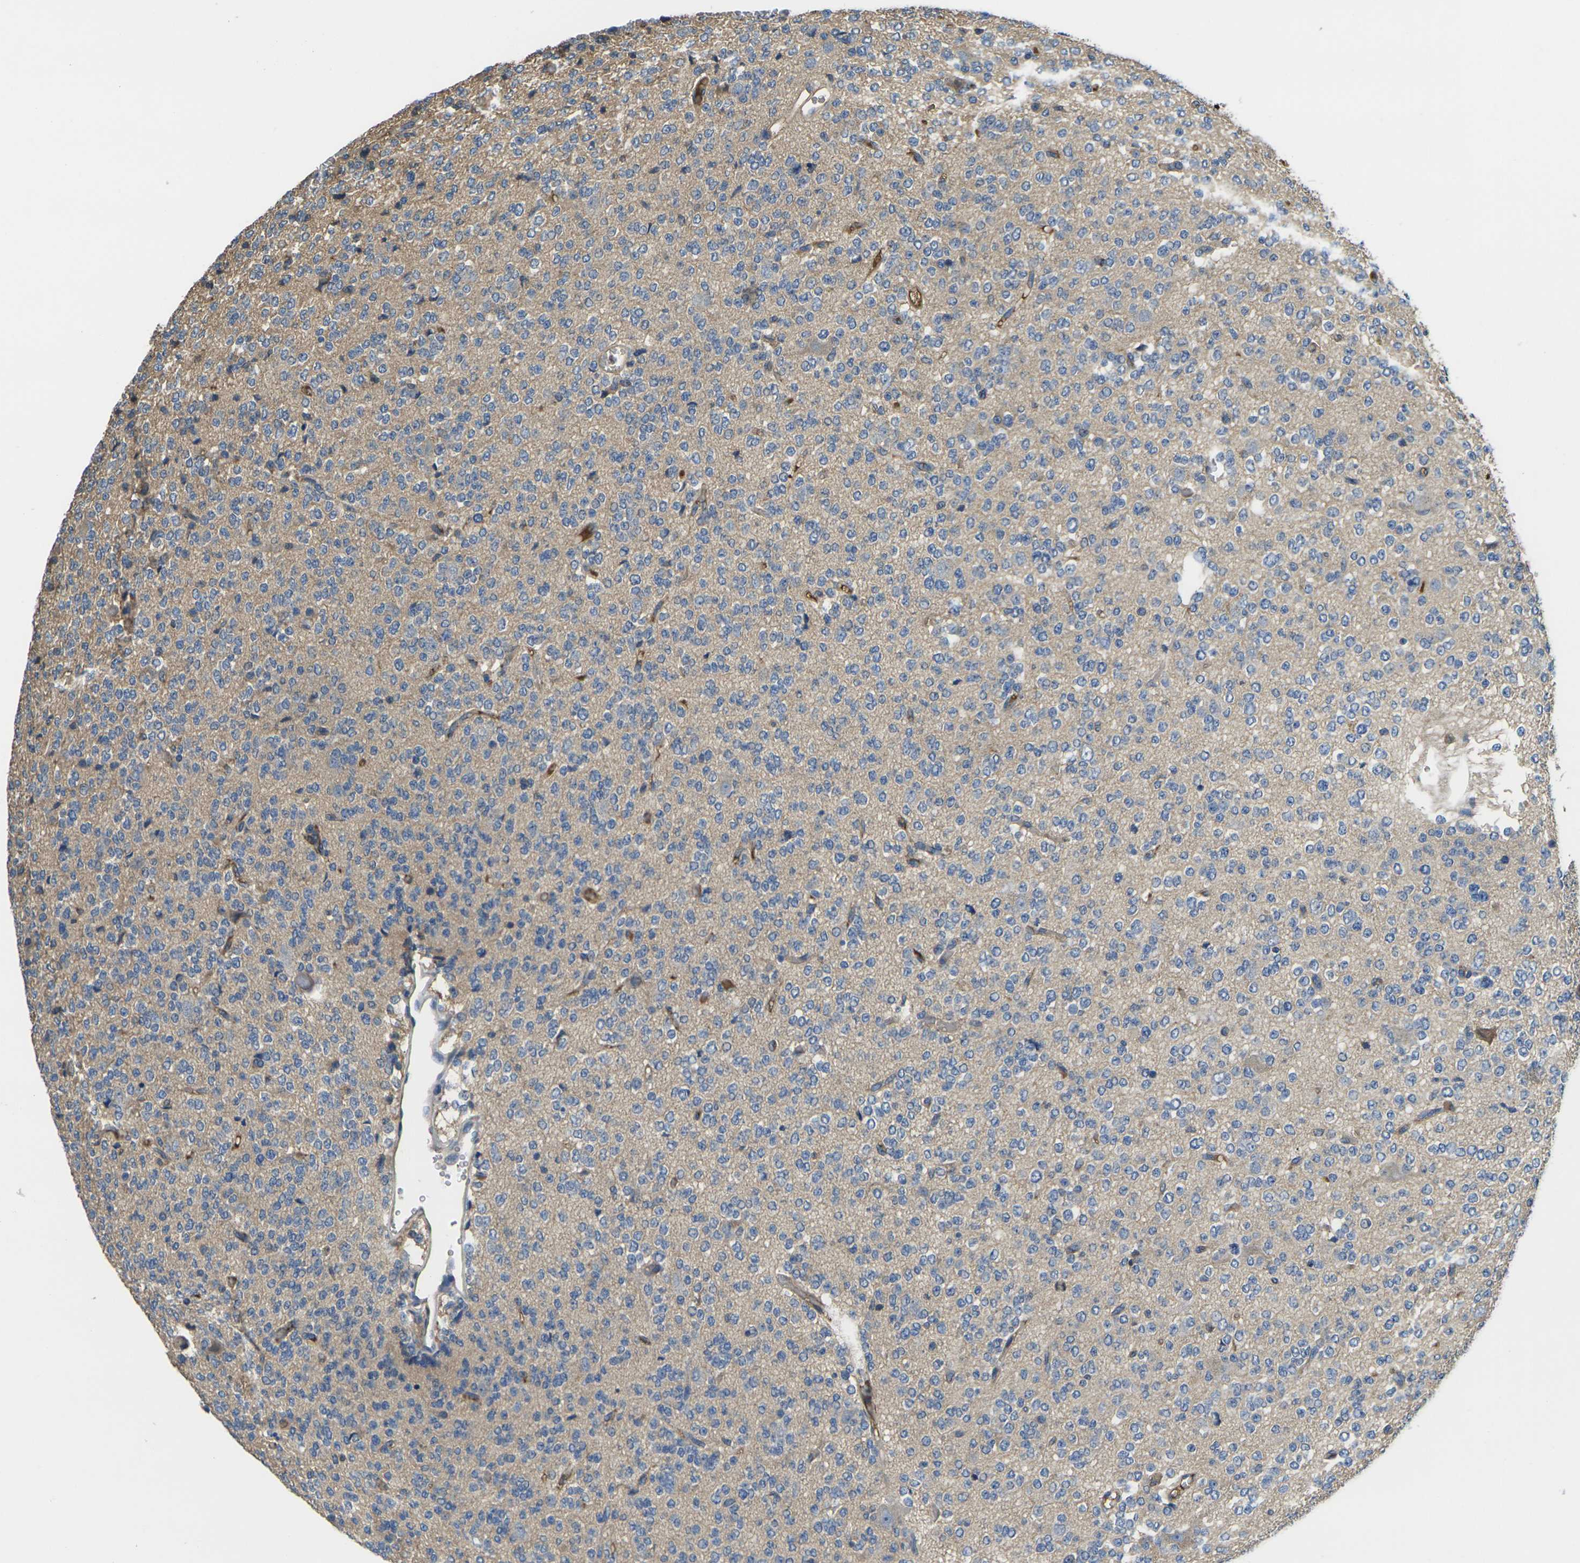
{"staining": {"intensity": "moderate", "quantity": "<25%", "location": "cytoplasmic/membranous"}, "tissue": "glioma", "cell_type": "Tumor cells", "image_type": "cancer", "snomed": [{"axis": "morphology", "description": "Glioma, malignant, Low grade"}, {"axis": "topography", "description": "Brain"}], "caption": "Immunohistochemistry photomicrograph of neoplastic tissue: human glioma stained using immunohistochemistry (IHC) demonstrates low levels of moderate protein expression localized specifically in the cytoplasmic/membranous of tumor cells, appearing as a cytoplasmic/membranous brown color.", "gene": "HSPG2", "patient": {"sex": "male", "age": 38}}